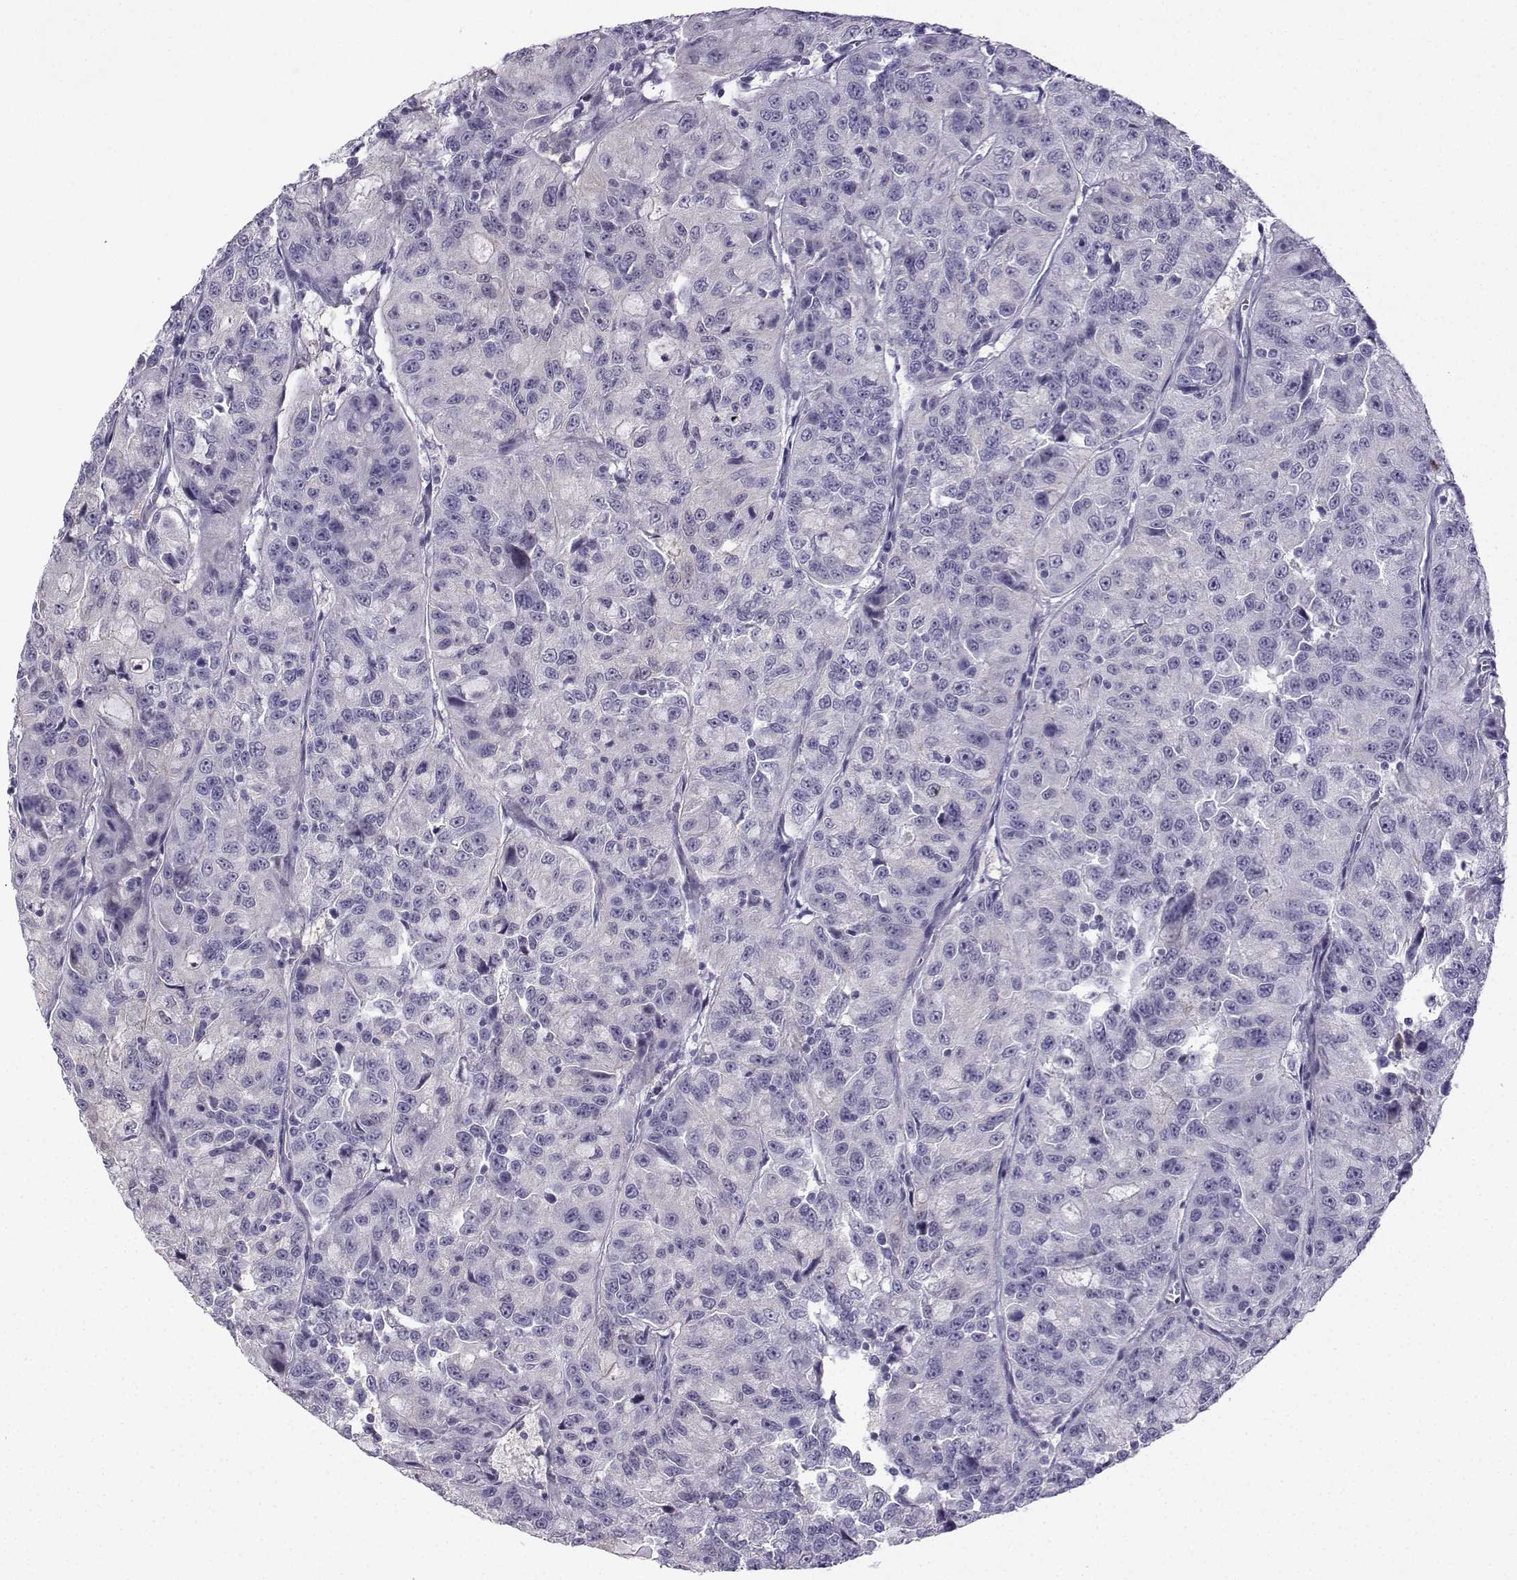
{"staining": {"intensity": "negative", "quantity": "none", "location": "none"}, "tissue": "urothelial cancer", "cell_type": "Tumor cells", "image_type": "cancer", "snomed": [{"axis": "morphology", "description": "Urothelial carcinoma, NOS"}, {"axis": "morphology", "description": "Urothelial carcinoma, High grade"}, {"axis": "topography", "description": "Urinary bladder"}], "caption": "Protein analysis of urothelial cancer displays no significant staining in tumor cells.", "gene": "ZBTB8B", "patient": {"sex": "female", "age": 73}}